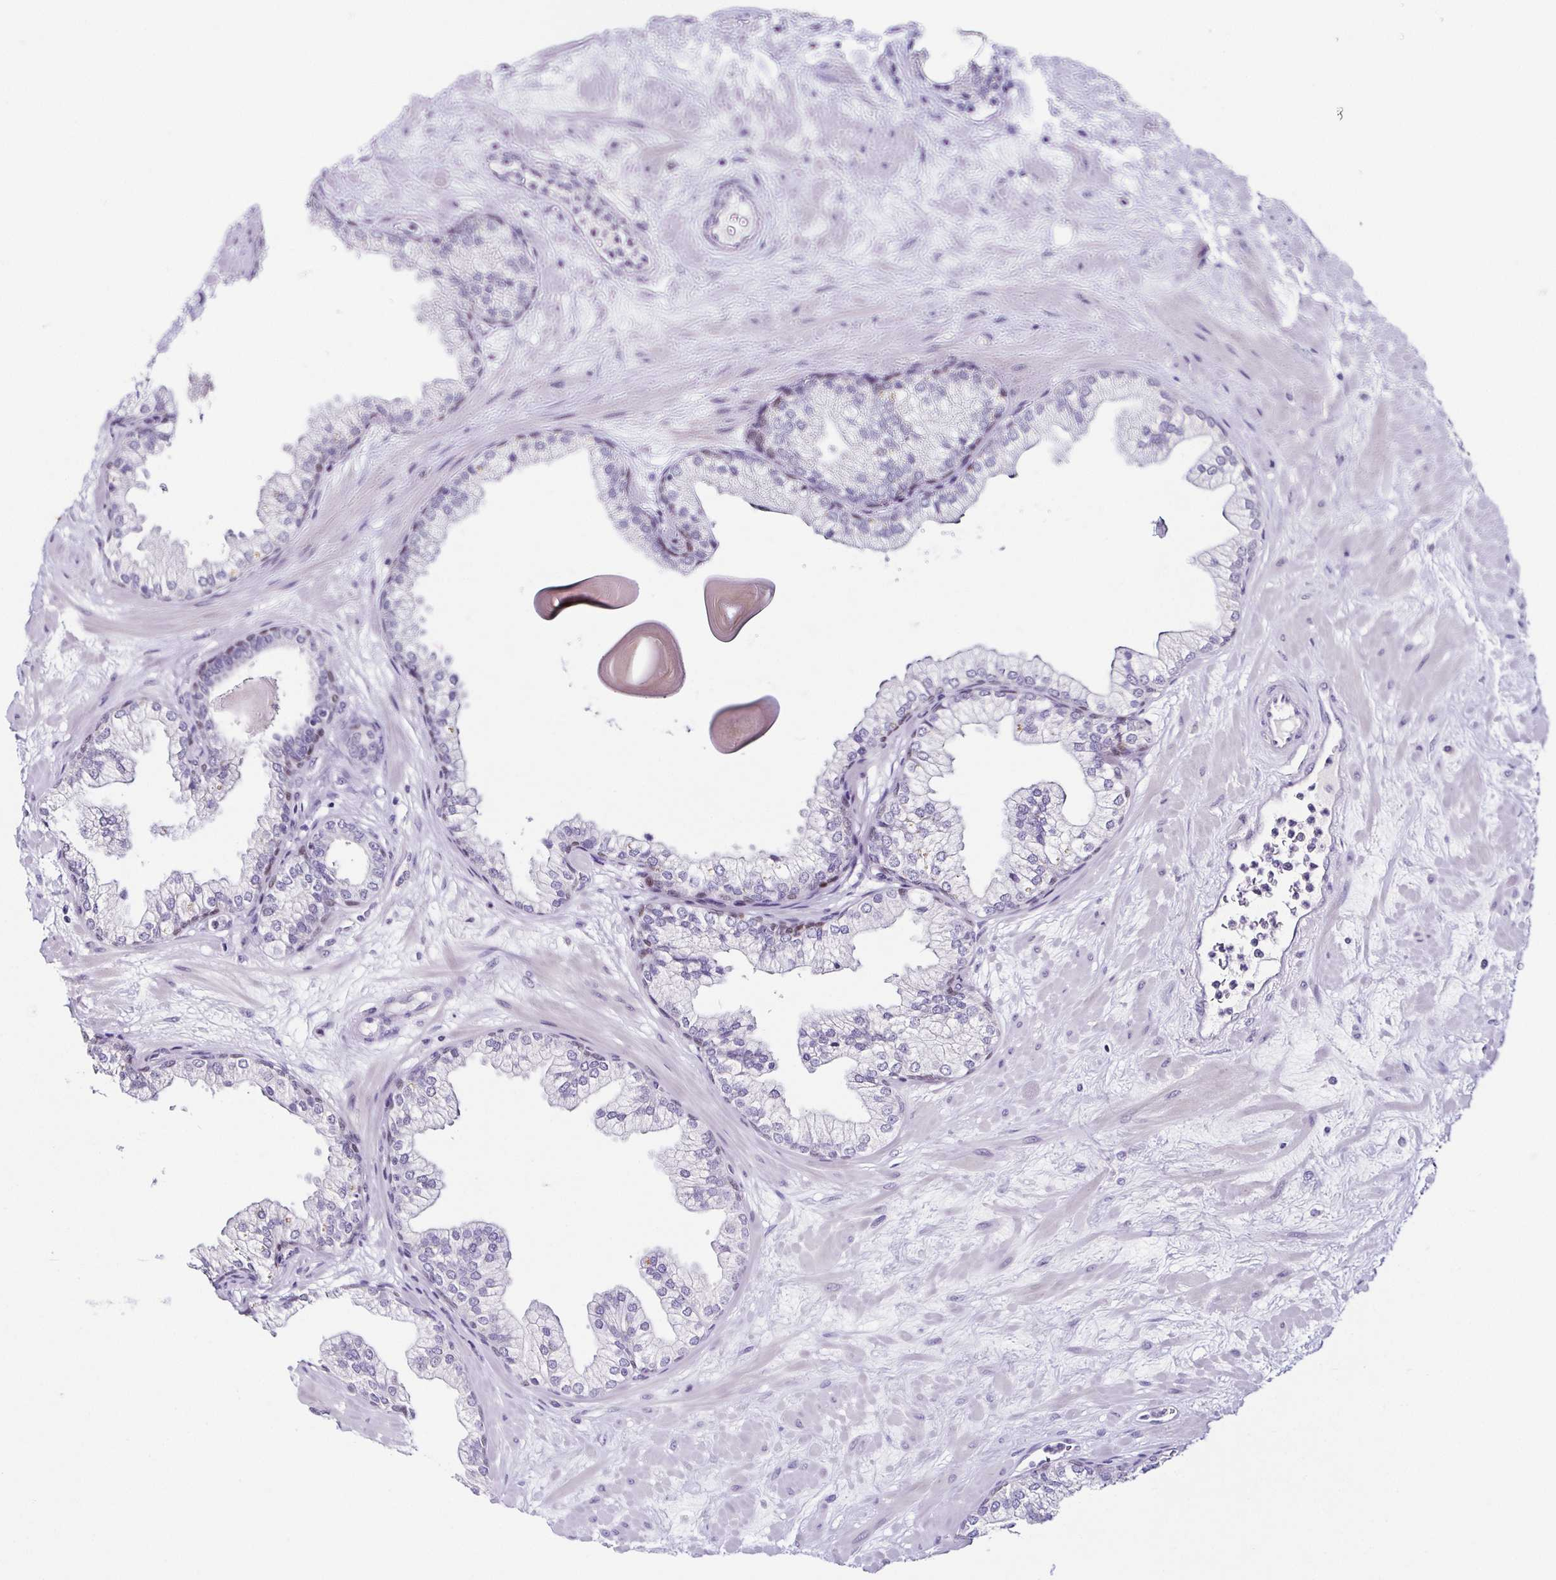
{"staining": {"intensity": "moderate", "quantity": "<25%", "location": "nuclear"}, "tissue": "prostate", "cell_type": "Glandular cells", "image_type": "normal", "snomed": [{"axis": "morphology", "description": "Normal tissue, NOS"}, {"axis": "topography", "description": "Prostate"}, {"axis": "topography", "description": "Peripheral nerve tissue"}], "caption": "High-magnification brightfield microscopy of unremarkable prostate stained with DAB (3,3'-diaminobenzidine) (brown) and counterstained with hematoxylin (blue). glandular cells exhibit moderate nuclear expression is appreciated in approximately<25% of cells.", "gene": "TP73", "patient": {"sex": "male", "age": 61}}